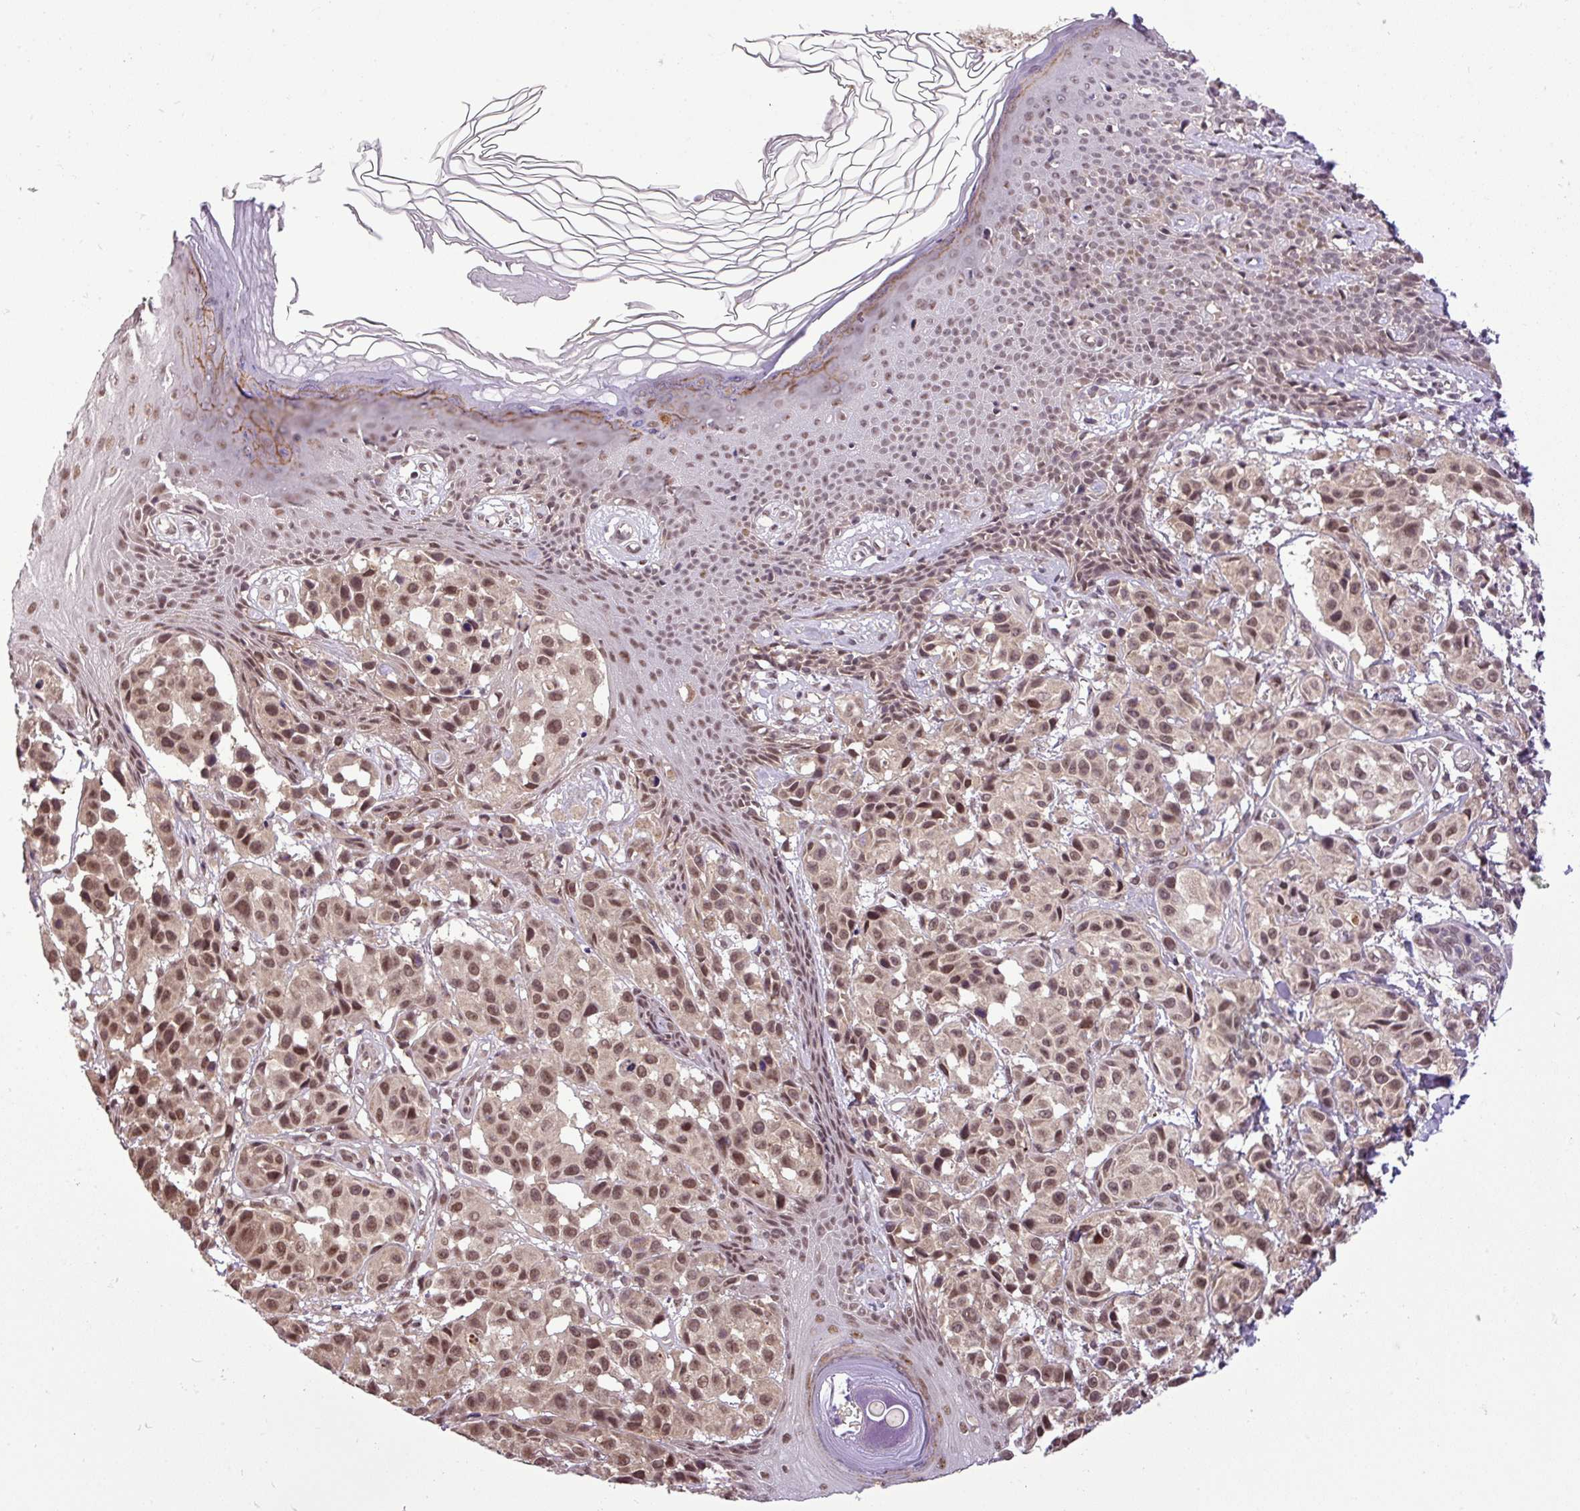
{"staining": {"intensity": "moderate", "quantity": ">75%", "location": "nuclear"}, "tissue": "melanoma", "cell_type": "Tumor cells", "image_type": "cancer", "snomed": [{"axis": "morphology", "description": "Malignant melanoma, NOS"}, {"axis": "topography", "description": "Skin"}], "caption": "This image exhibits melanoma stained with IHC to label a protein in brown. The nuclear of tumor cells show moderate positivity for the protein. Nuclei are counter-stained blue.", "gene": "MFHAS1", "patient": {"sex": "male", "age": 39}}